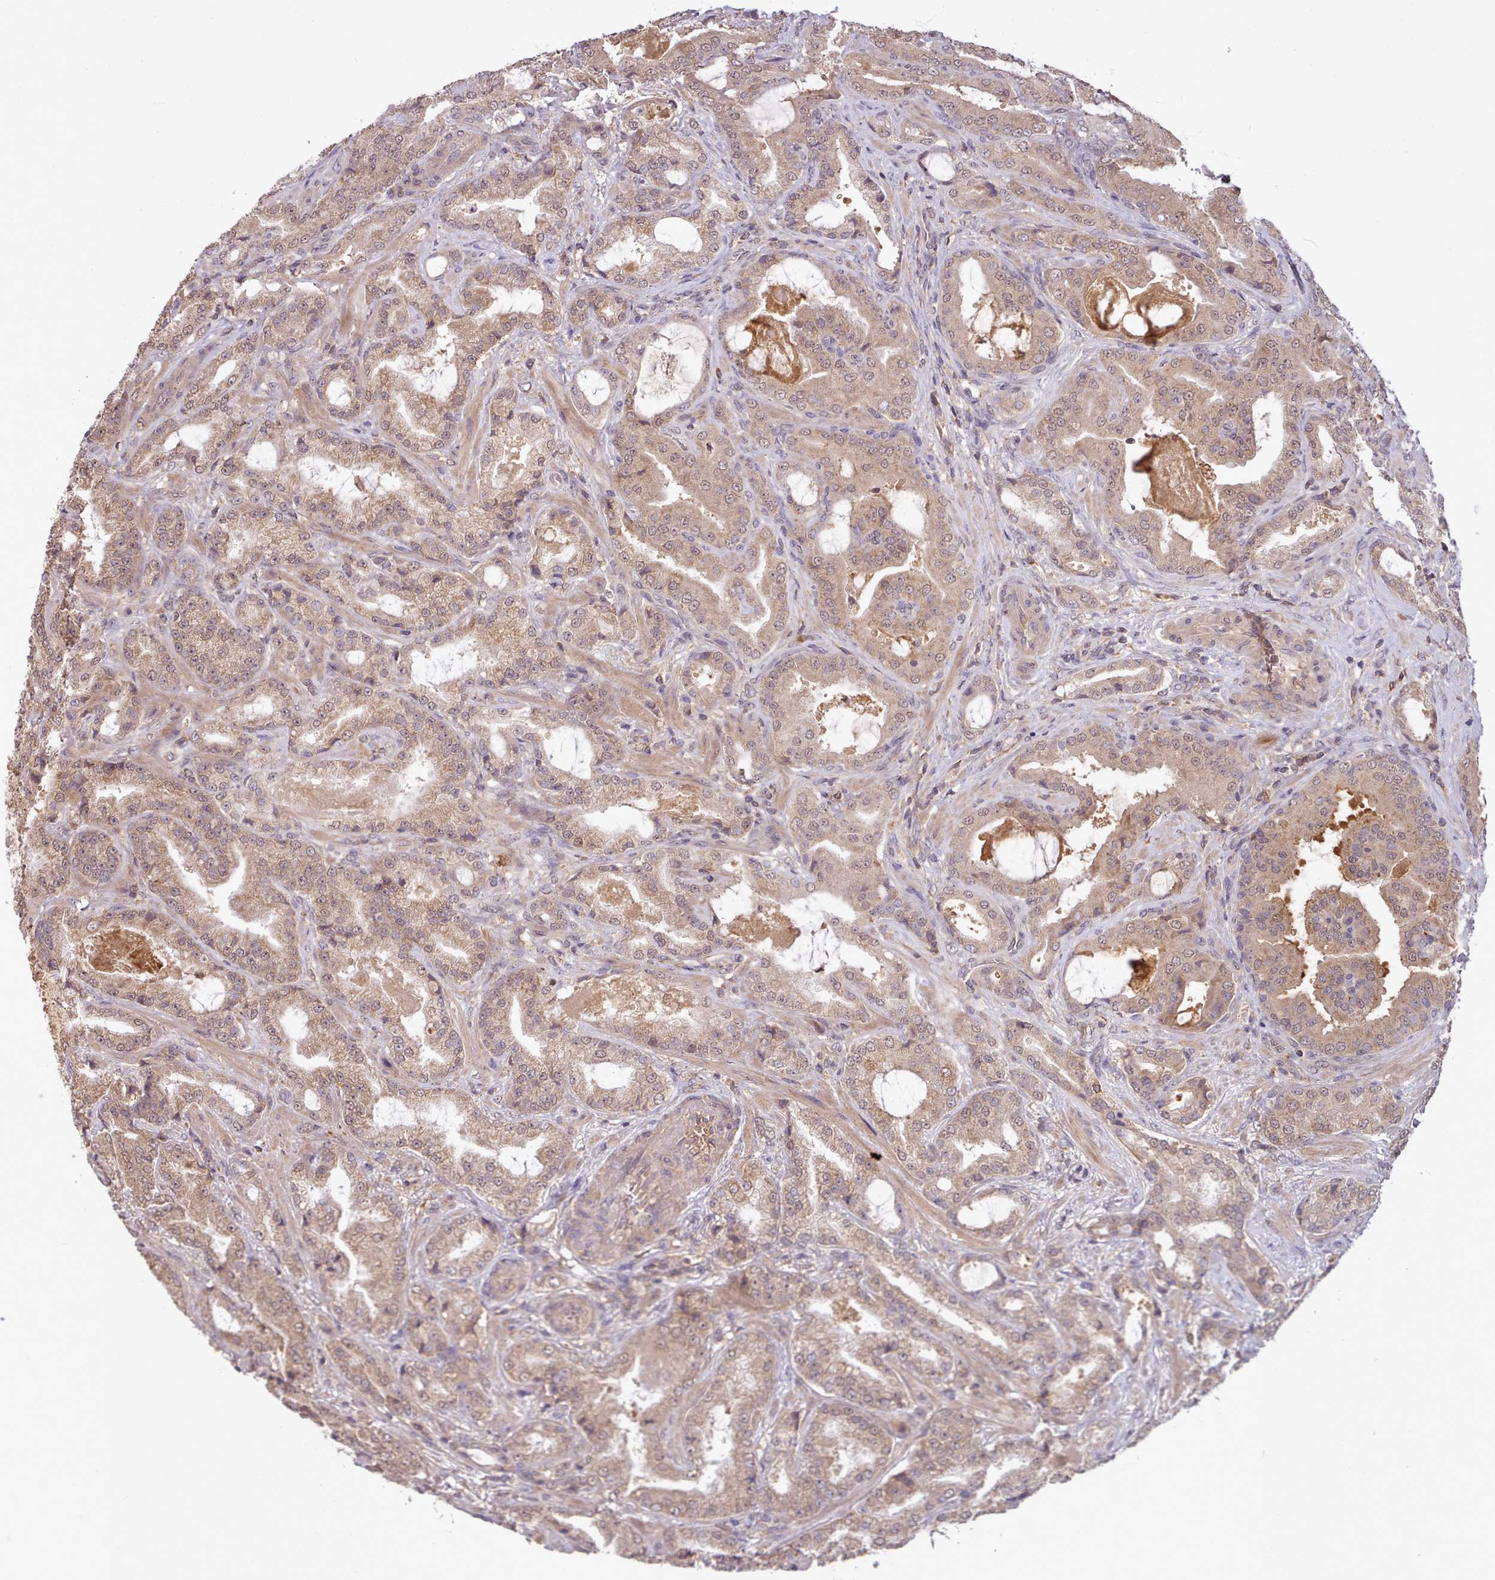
{"staining": {"intensity": "weak", "quantity": ">75%", "location": "cytoplasmic/membranous,nuclear"}, "tissue": "prostate cancer", "cell_type": "Tumor cells", "image_type": "cancer", "snomed": [{"axis": "morphology", "description": "Adenocarcinoma, High grade"}, {"axis": "topography", "description": "Prostate"}], "caption": "Human prostate cancer stained with a brown dye demonstrates weak cytoplasmic/membranous and nuclear positive expression in approximately >75% of tumor cells.", "gene": "PIP4P1", "patient": {"sex": "male", "age": 68}}